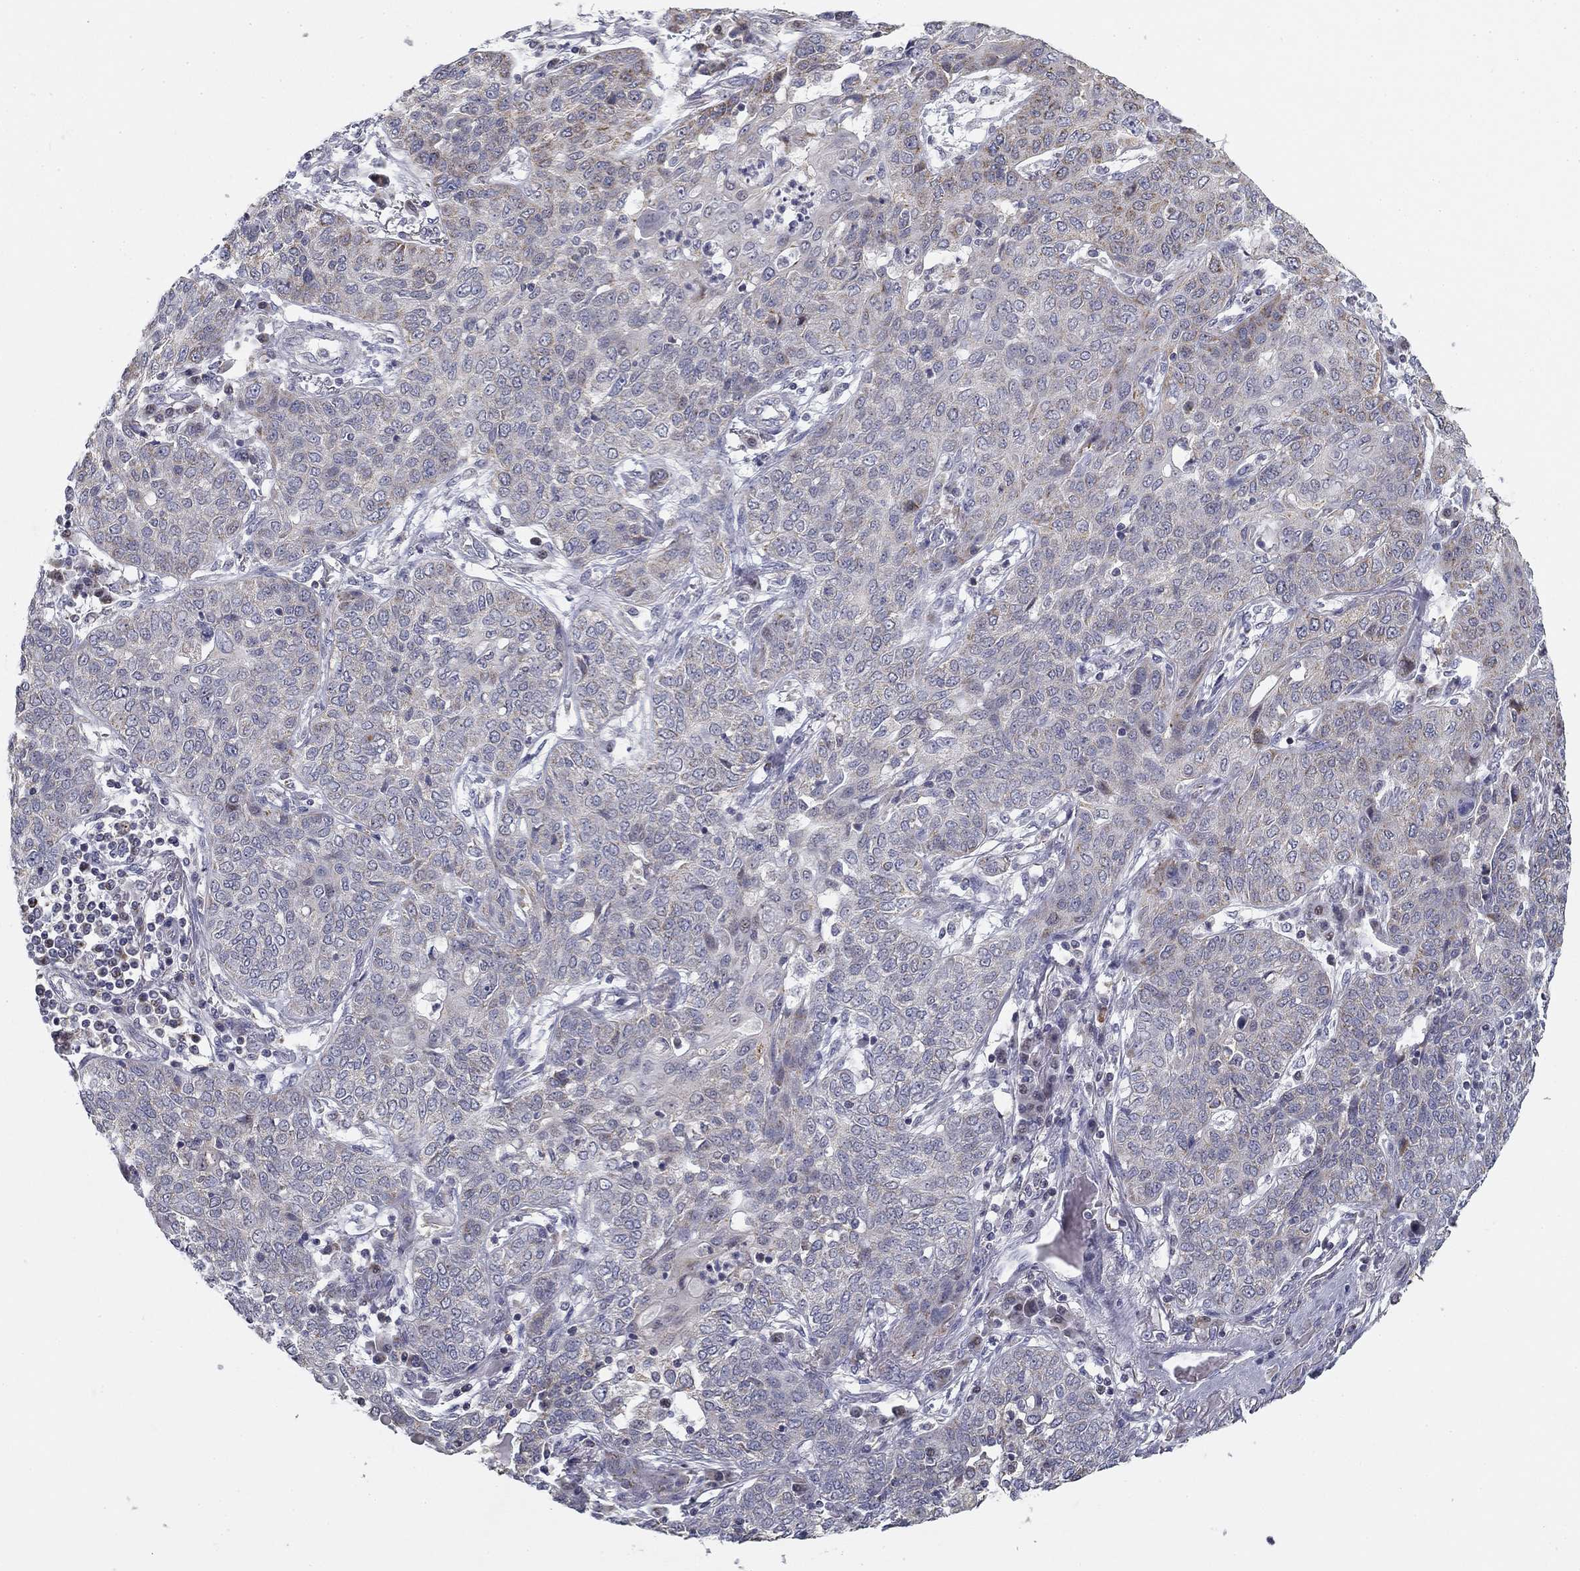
{"staining": {"intensity": "negative", "quantity": "none", "location": "none"}, "tissue": "lung cancer", "cell_type": "Tumor cells", "image_type": "cancer", "snomed": [{"axis": "morphology", "description": "Squamous cell carcinoma, NOS"}, {"axis": "topography", "description": "Lung"}], "caption": "An immunohistochemistry micrograph of lung cancer (squamous cell carcinoma) is shown. There is no staining in tumor cells of lung cancer (squamous cell carcinoma).", "gene": "SLC2A9", "patient": {"sex": "female", "age": 70}}